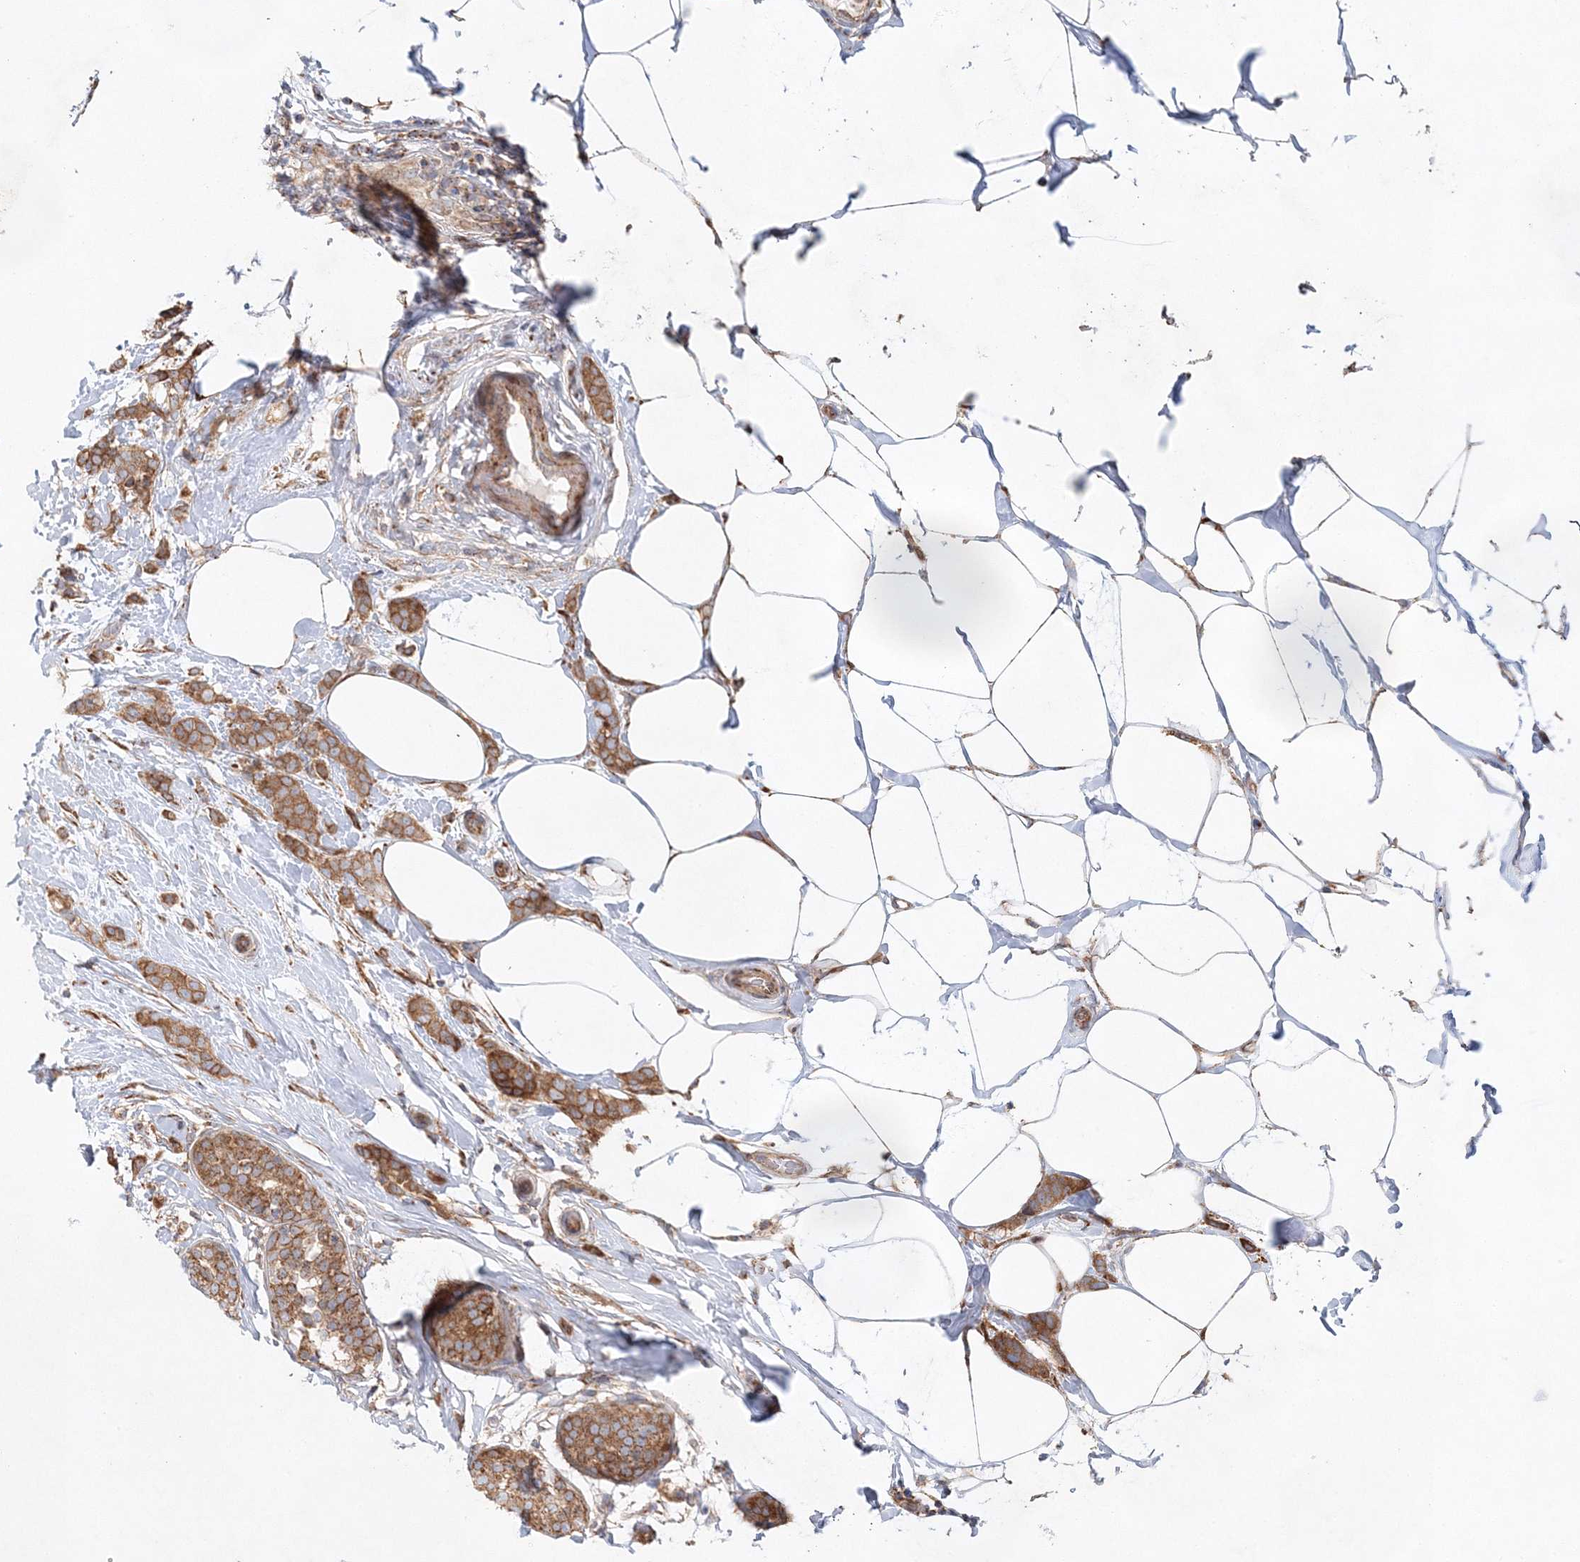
{"staining": {"intensity": "moderate", "quantity": ">75%", "location": "cytoplasmic/membranous"}, "tissue": "breast cancer", "cell_type": "Tumor cells", "image_type": "cancer", "snomed": [{"axis": "morphology", "description": "Lobular carcinoma, in situ"}, {"axis": "morphology", "description": "Lobular carcinoma"}, {"axis": "topography", "description": "Breast"}], "caption": "Immunohistochemistry of lobular carcinoma (breast) exhibits medium levels of moderate cytoplasmic/membranous expression in approximately >75% of tumor cells.", "gene": "ZFYVE16", "patient": {"sex": "female", "age": 41}}